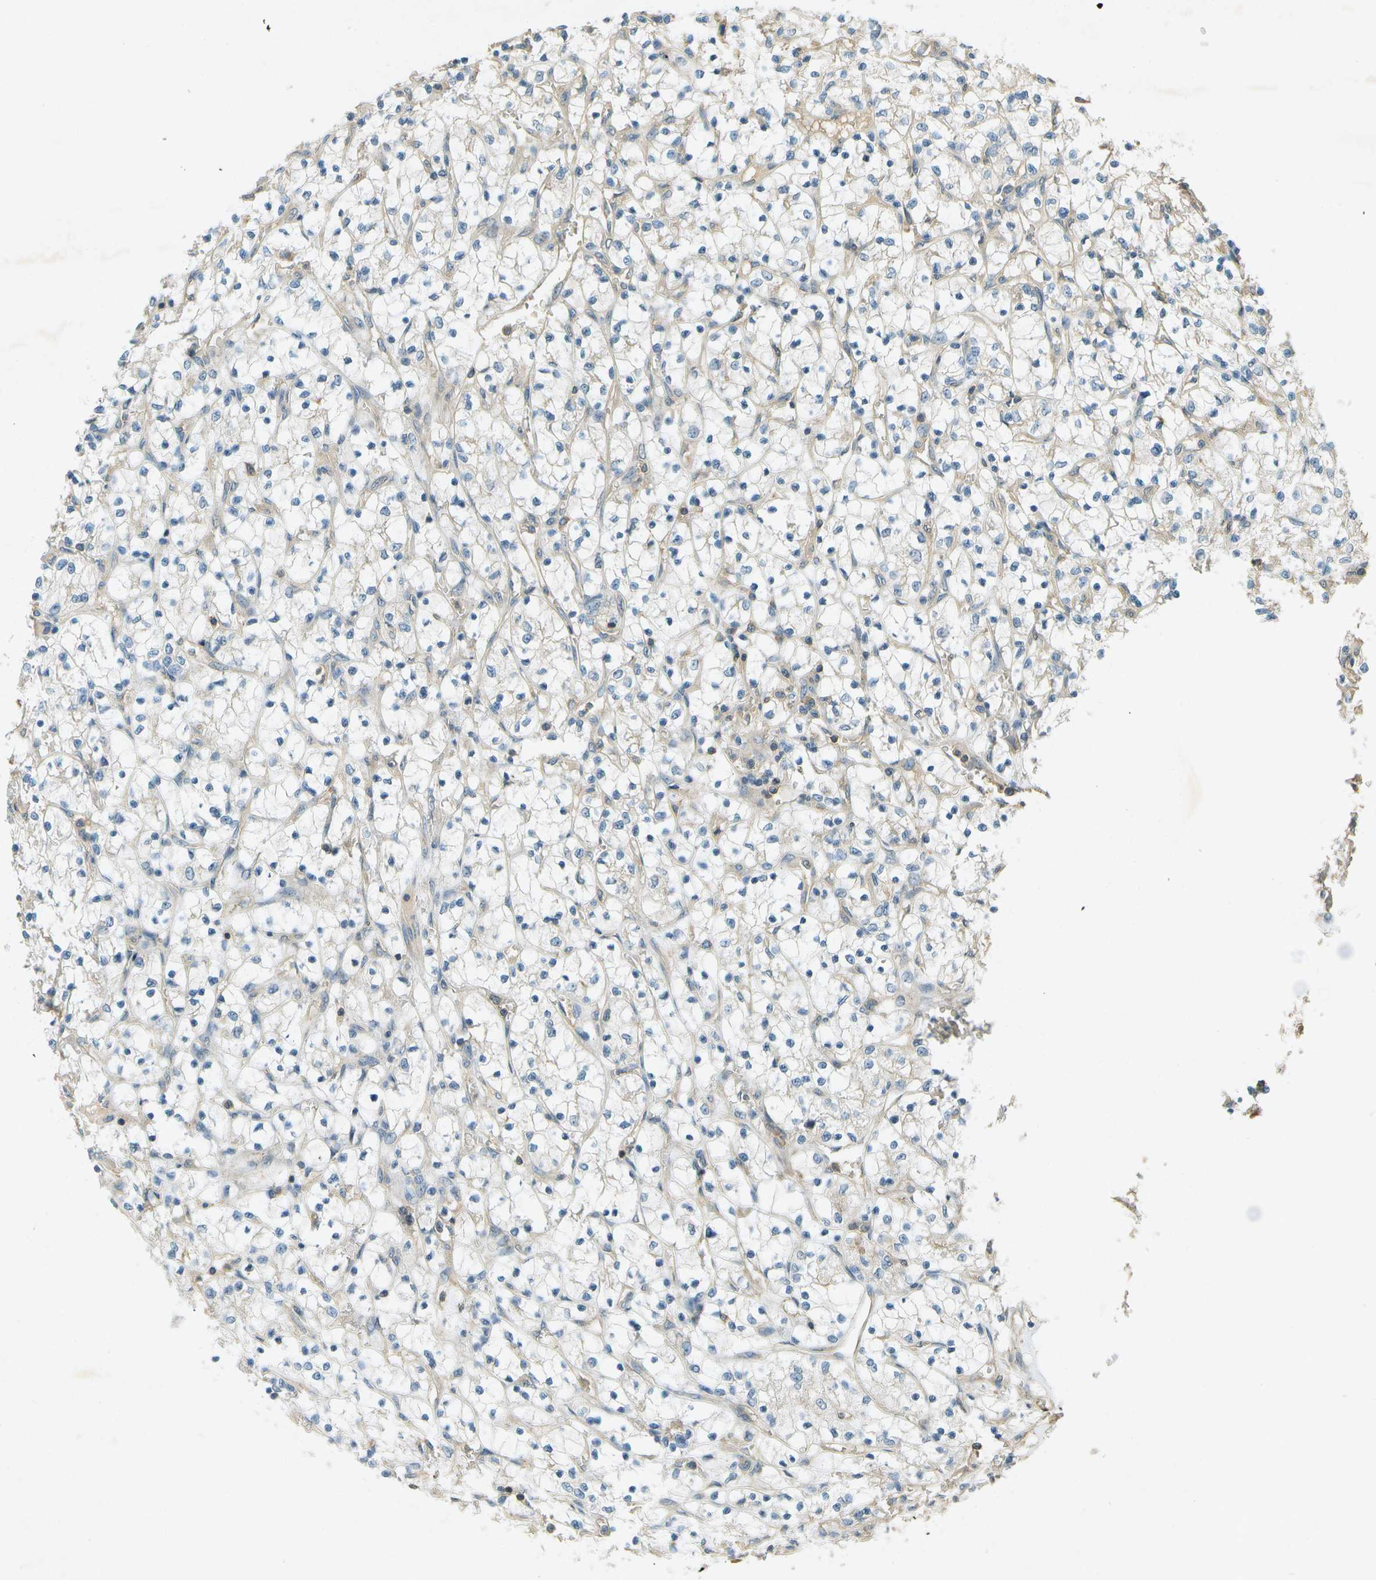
{"staining": {"intensity": "weak", "quantity": "<25%", "location": "cytoplasmic/membranous"}, "tissue": "renal cancer", "cell_type": "Tumor cells", "image_type": "cancer", "snomed": [{"axis": "morphology", "description": "Adenocarcinoma, NOS"}, {"axis": "topography", "description": "Kidney"}], "caption": "Renal cancer (adenocarcinoma) was stained to show a protein in brown. There is no significant staining in tumor cells.", "gene": "NUDT4", "patient": {"sex": "female", "age": 69}}